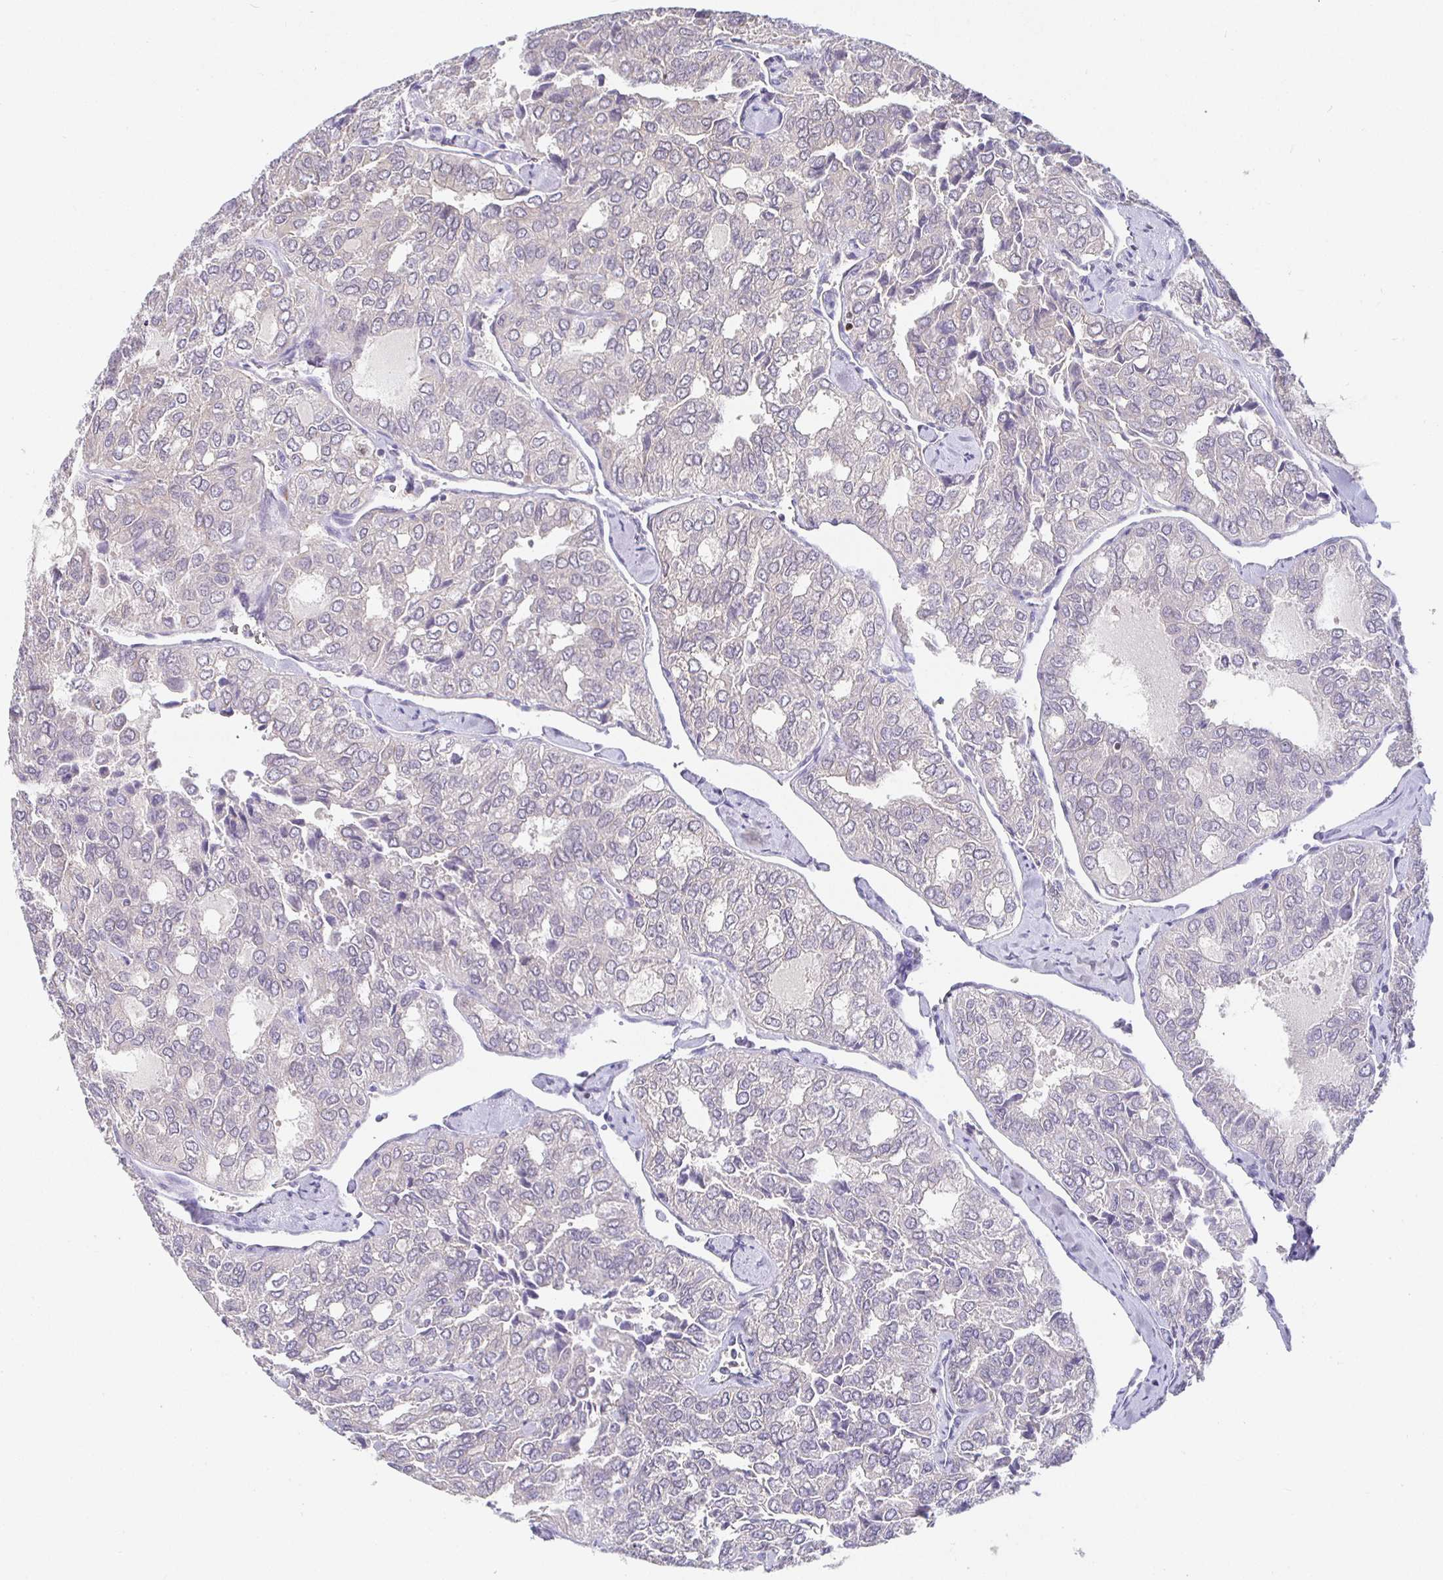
{"staining": {"intensity": "negative", "quantity": "none", "location": "none"}, "tissue": "thyroid cancer", "cell_type": "Tumor cells", "image_type": "cancer", "snomed": [{"axis": "morphology", "description": "Follicular adenoma carcinoma, NOS"}, {"axis": "topography", "description": "Thyroid gland"}], "caption": "Thyroid follicular adenoma carcinoma stained for a protein using IHC demonstrates no positivity tumor cells.", "gene": "SATB1", "patient": {"sex": "male", "age": 75}}